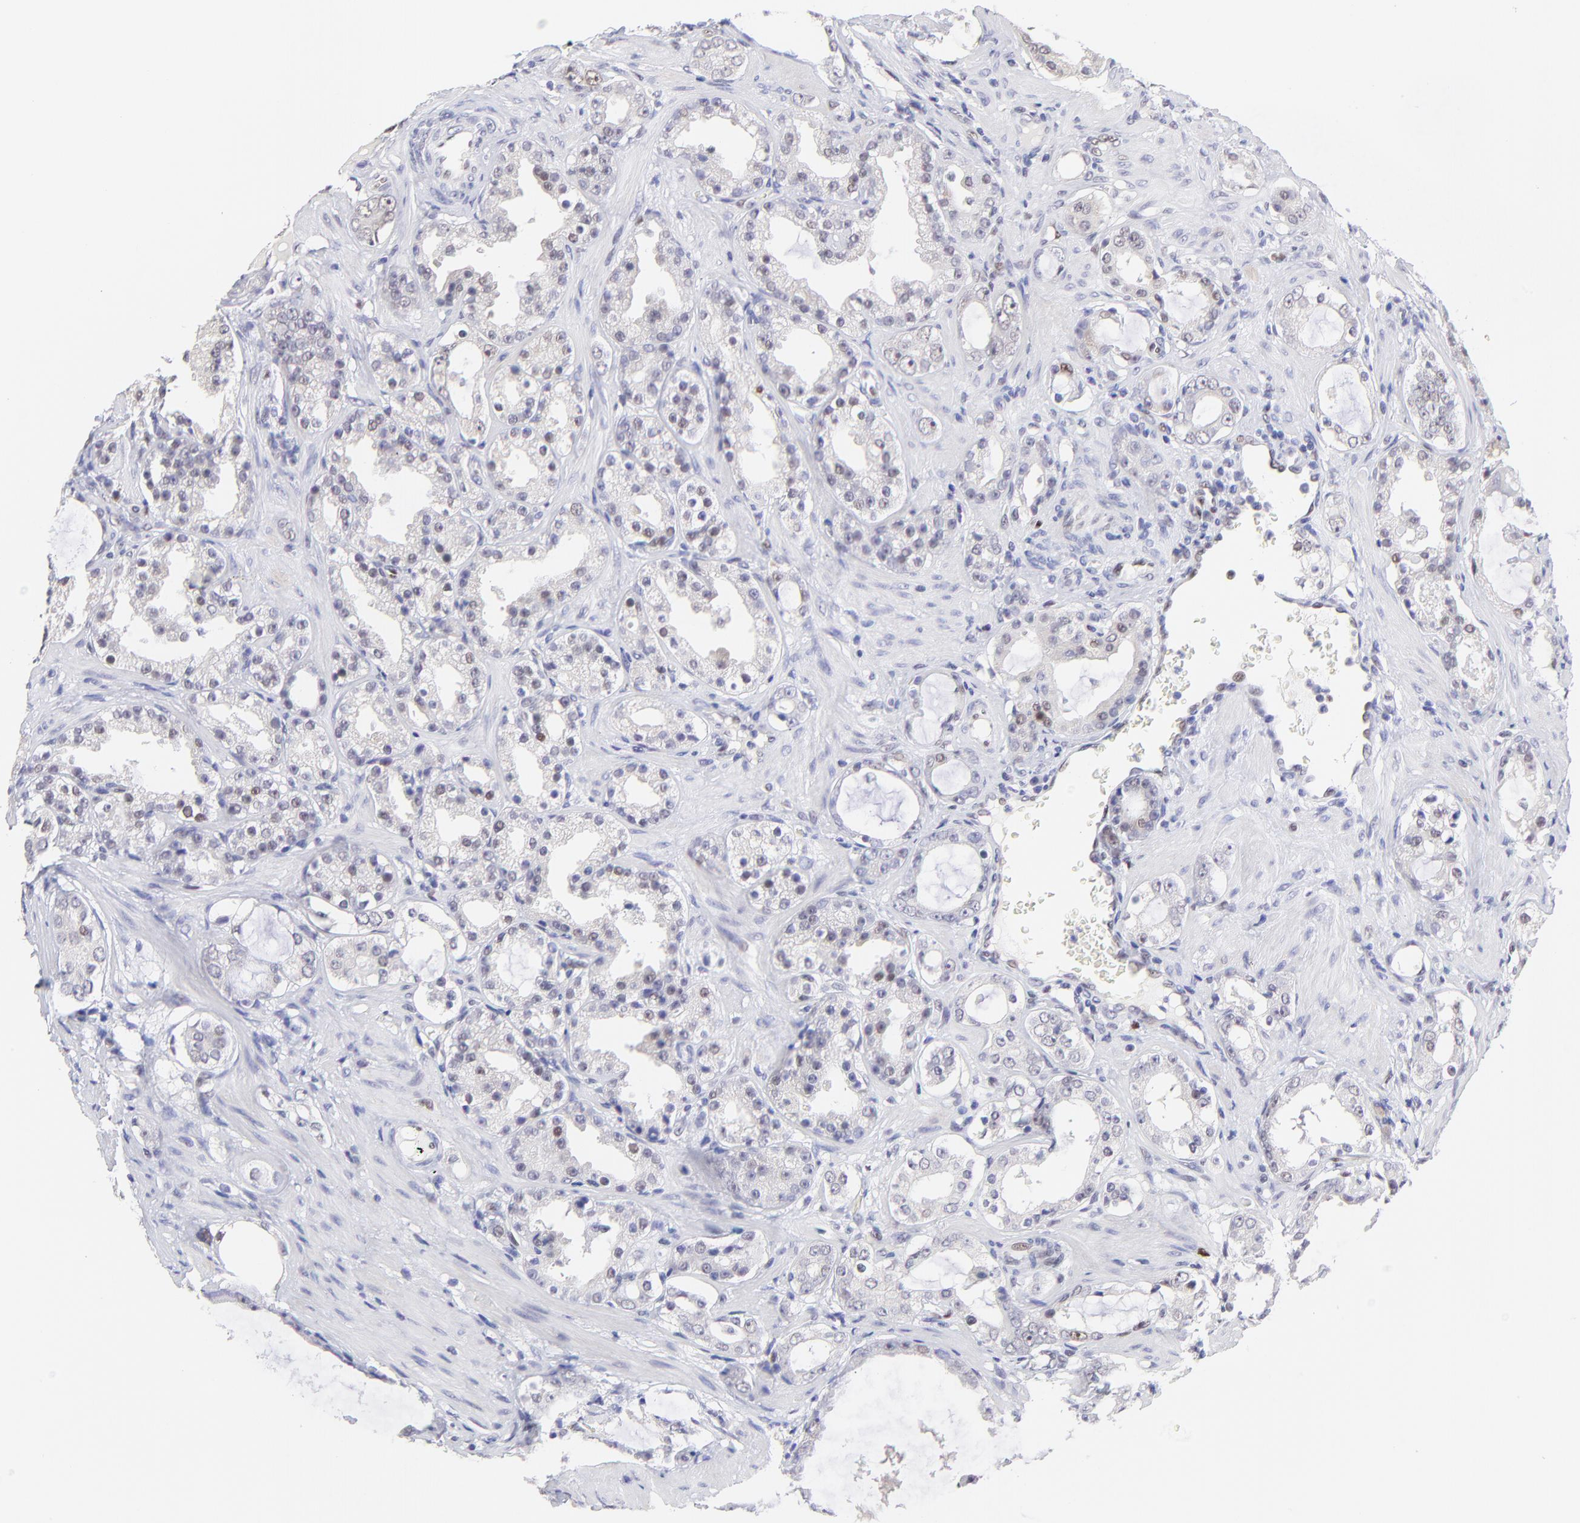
{"staining": {"intensity": "weak", "quantity": "<25%", "location": "nuclear"}, "tissue": "prostate cancer", "cell_type": "Tumor cells", "image_type": "cancer", "snomed": [{"axis": "morphology", "description": "Adenocarcinoma, Medium grade"}, {"axis": "topography", "description": "Prostate"}], "caption": "Immunohistochemical staining of prostate cancer reveals no significant expression in tumor cells. (DAB (3,3'-diaminobenzidine) immunohistochemistry visualized using brightfield microscopy, high magnification).", "gene": "KLF4", "patient": {"sex": "male", "age": 73}}